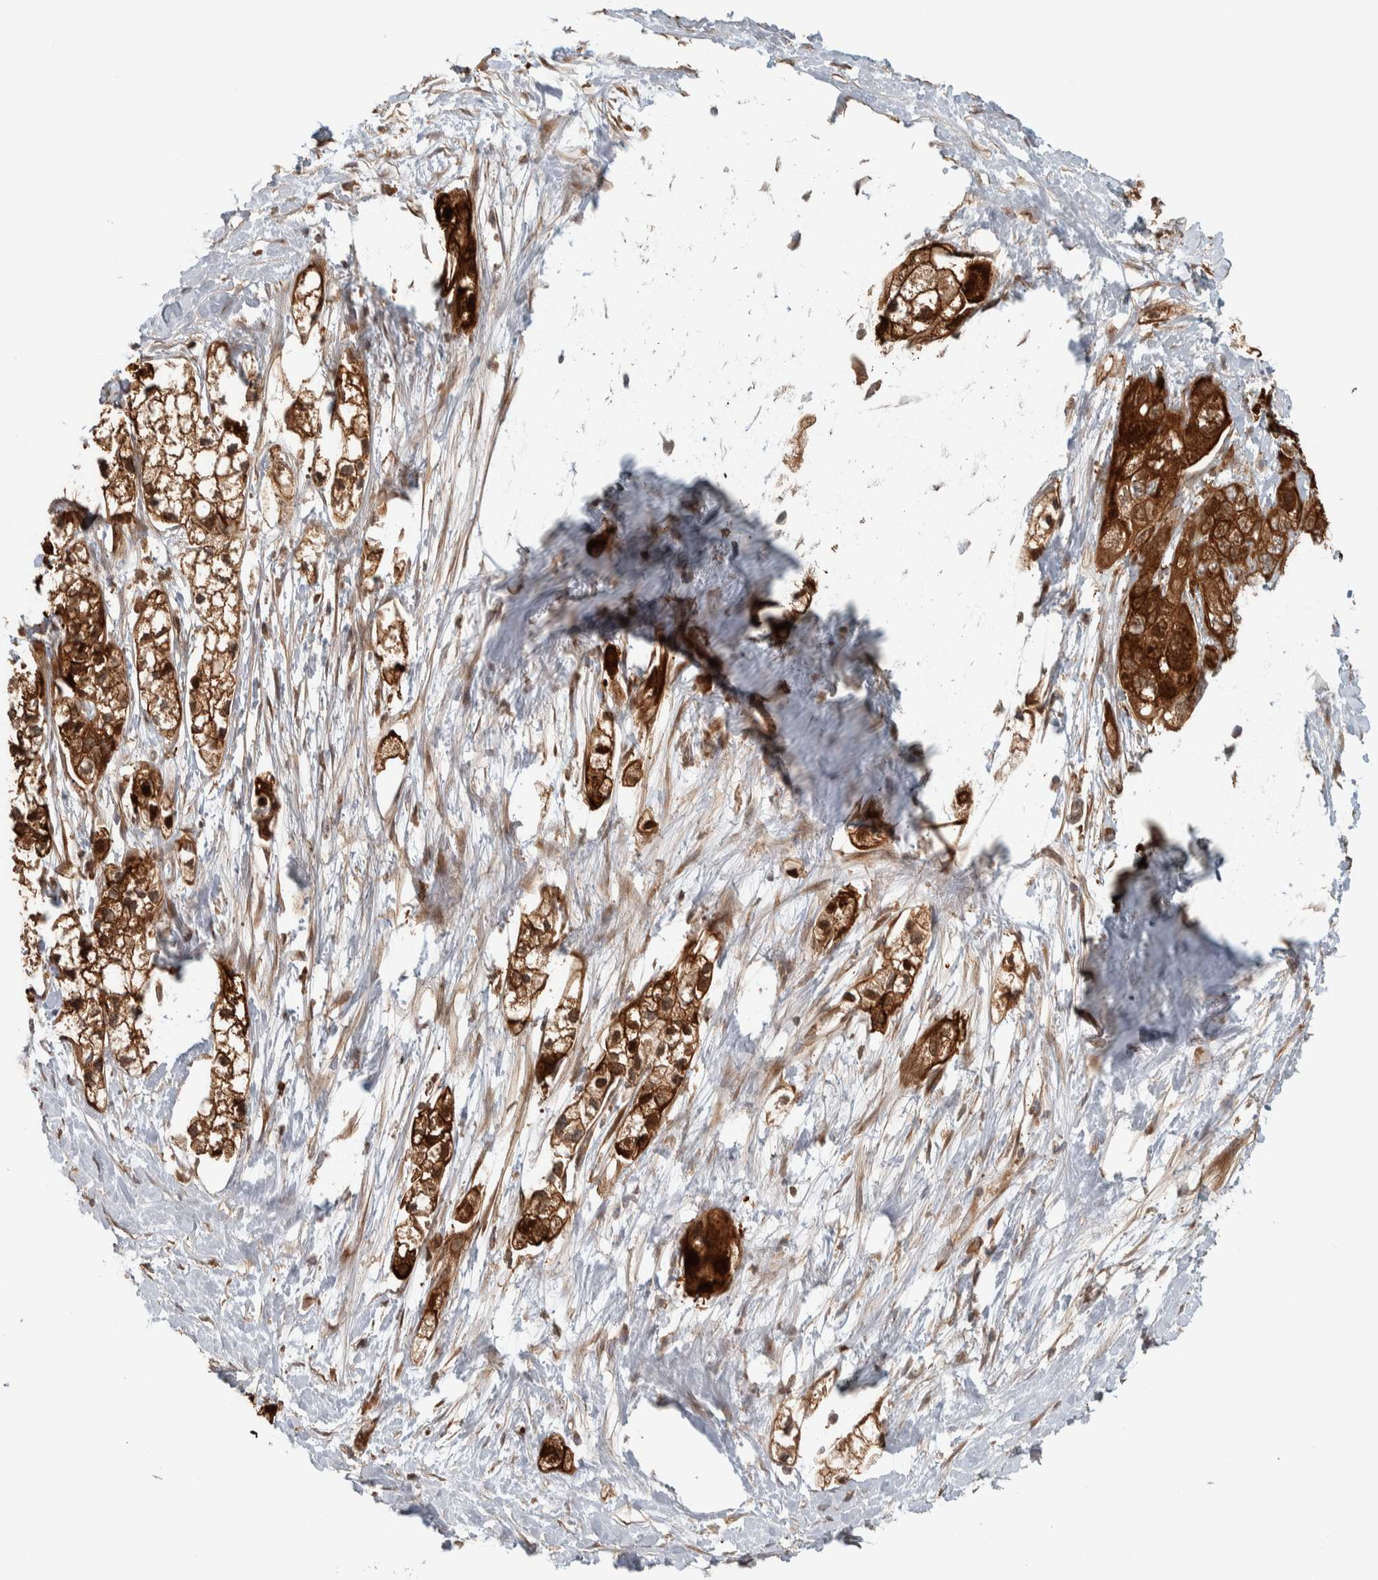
{"staining": {"intensity": "strong", "quantity": ">75%", "location": "cytoplasmic/membranous"}, "tissue": "pancreatic cancer", "cell_type": "Tumor cells", "image_type": "cancer", "snomed": [{"axis": "morphology", "description": "Adenocarcinoma, NOS"}, {"axis": "topography", "description": "Pancreas"}], "caption": "Pancreatic cancer (adenocarcinoma) was stained to show a protein in brown. There is high levels of strong cytoplasmic/membranous expression in approximately >75% of tumor cells.", "gene": "CNTROB", "patient": {"sex": "male", "age": 74}}